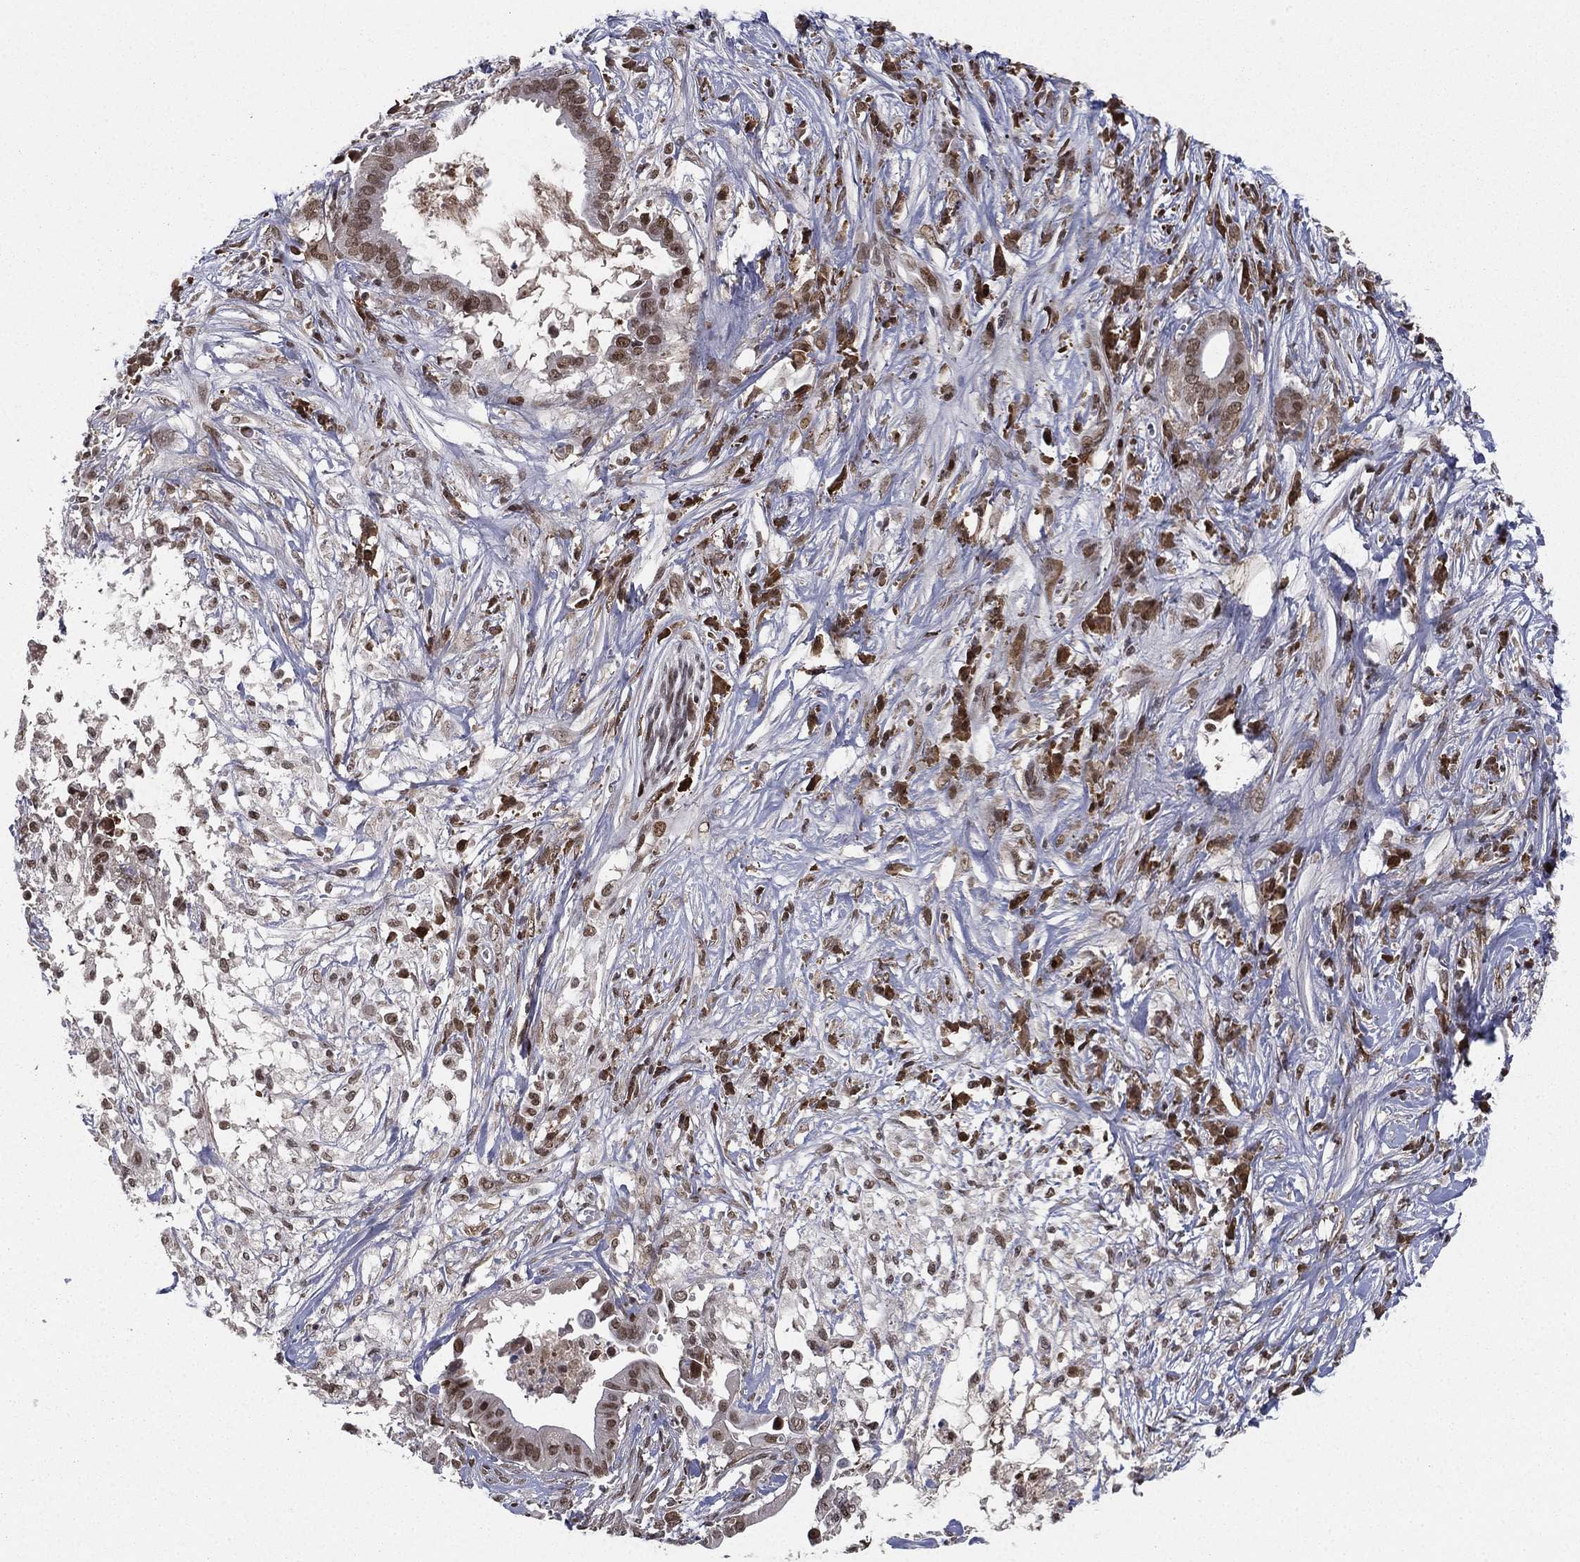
{"staining": {"intensity": "strong", "quantity": ">75%", "location": "nuclear"}, "tissue": "pancreatic cancer", "cell_type": "Tumor cells", "image_type": "cancer", "snomed": [{"axis": "morphology", "description": "Adenocarcinoma, NOS"}, {"axis": "topography", "description": "Pancreas"}], "caption": "Protein analysis of pancreatic cancer tissue demonstrates strong nuclear staining in about >75% of tumor cells.", "gene": "RTF1", "patient": {"sex": "male", "age": 61}}